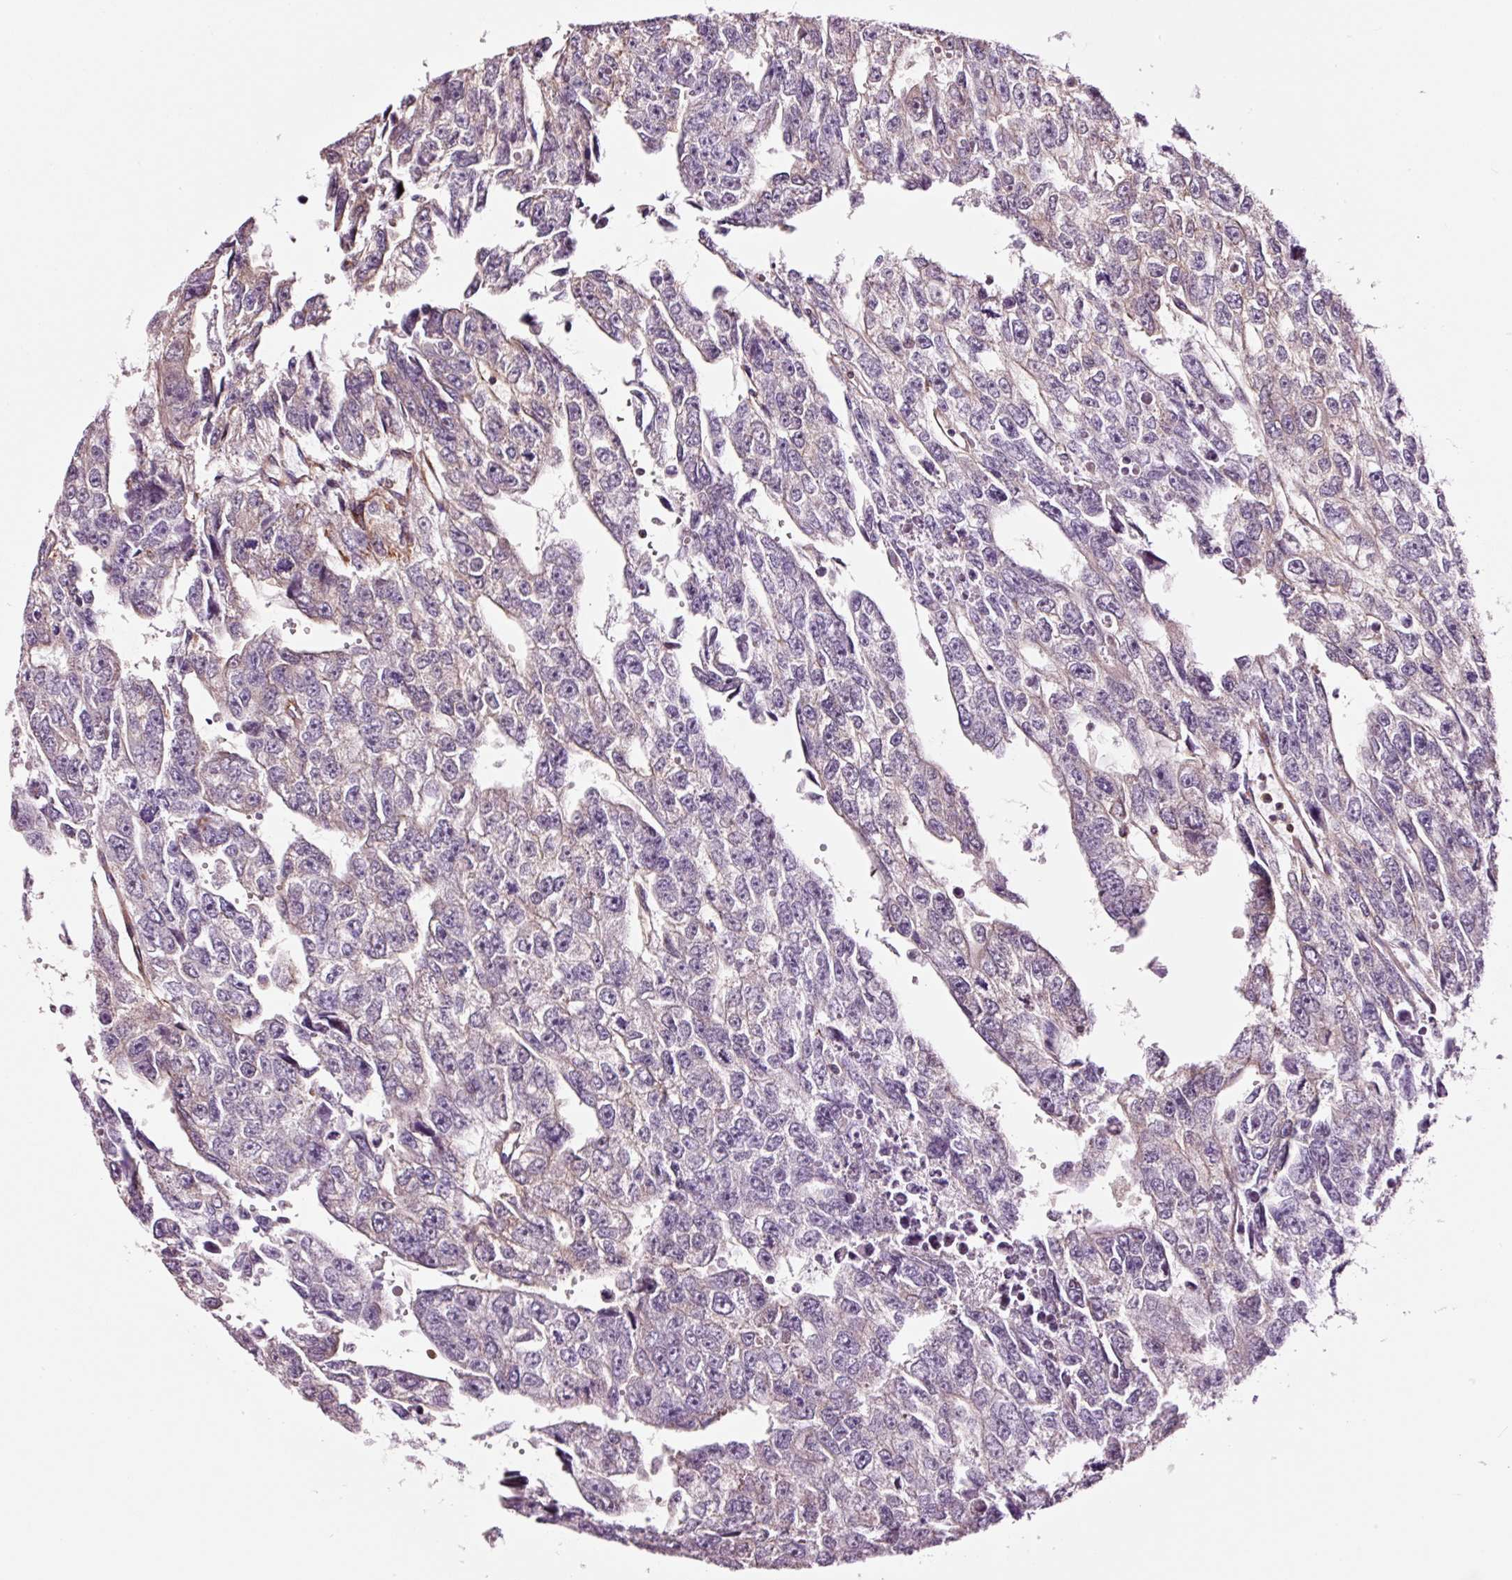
{"staining": {"intensity": "negative", "quantity": "none", "location": "none"}, "tissue": "testis cancer", "cell_type": "Tumor cells", "image_type": "cancer", "snomed": [{"axis": "morphology", "description": "Carcinoma, Embryonal, NOS"}, {"axis": "topography", "description": "Testis"}], "caption": "Testis cancer was stained to show a protein in brown. There is no significant positivity in tumor cells.", "gene": "ADD3", "patient": {"sex": "male", "age": 20}}